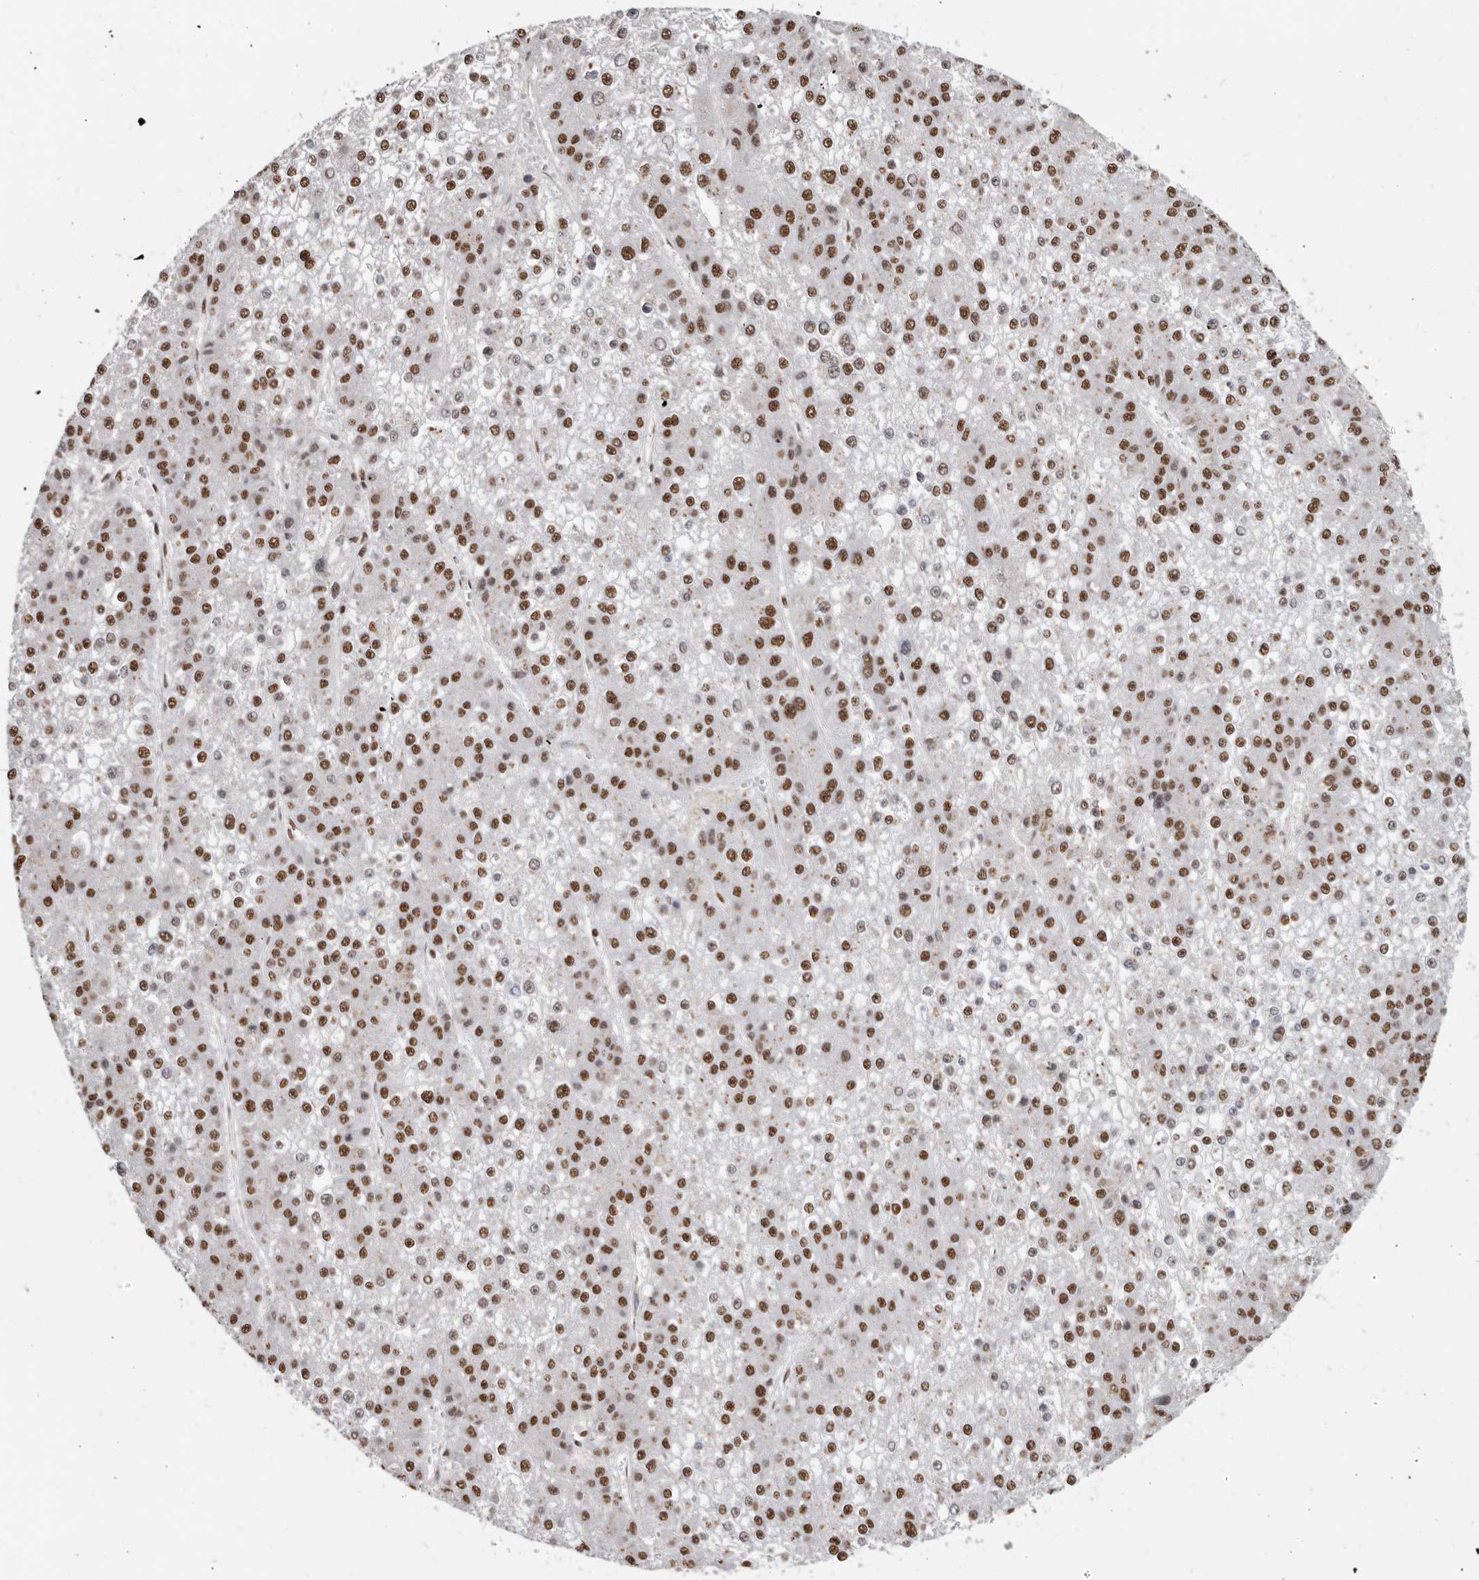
{"staining": {"intensity": "strong", "quantity": ">75%", "location": "nuclear"}, "tissue": "liver cancer", "cell_type": "Tumor cells", "image_type": "cancer", "snomed": [{"axis": "morphology", "description": "Carcinoma, Hepatocellular, NOS"}, {"axis": "topography", "description": "Liver"}], "caption": "This is an image of immunohistochemistry staining of hepatocellular carcinoma (liver), which shows strong positivity in the nuclear of tumor cells.", "gene": "SCAF4", "patient": {"sex": "female", "age": 73}}